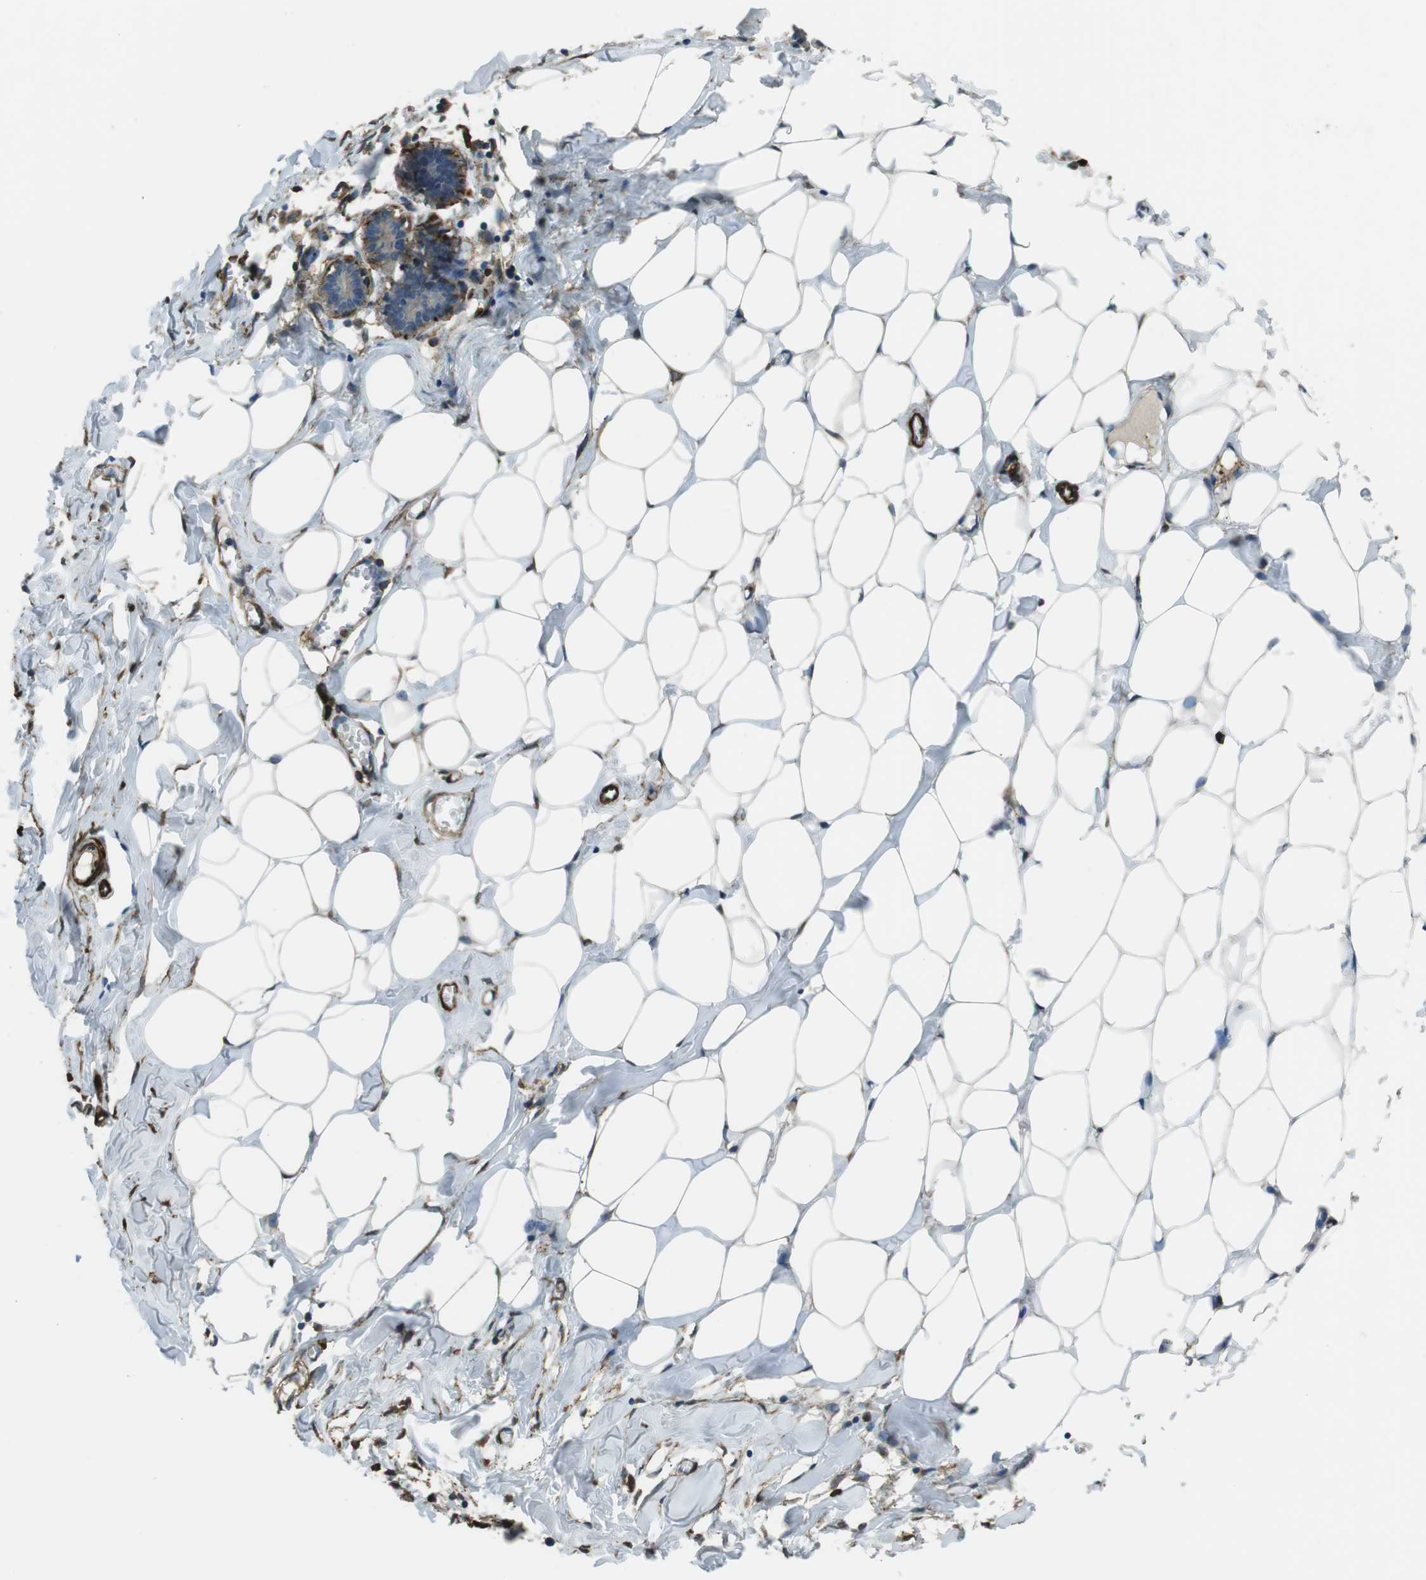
{"staining": {"intensity": "negative", "quantity": "none", "location": "none"}, "tissue": "breast", "cell_type": "Adipocytes", "image_type": "normal", "snomed": [{"axis": "morphology", "description": "Normal tissue, NOS"}, {"axis": "topography", "description": "Breast"}], "caption": "This photomicrograph is of unremarkable breast stained with immunohistochemistry (IHC) to label a protein in brown with the nuclei are counter-stained blue. There is no positivity in adipocytes.", "gene": "SFT2D1", "patient": {"sex": "female", "age": 27}}